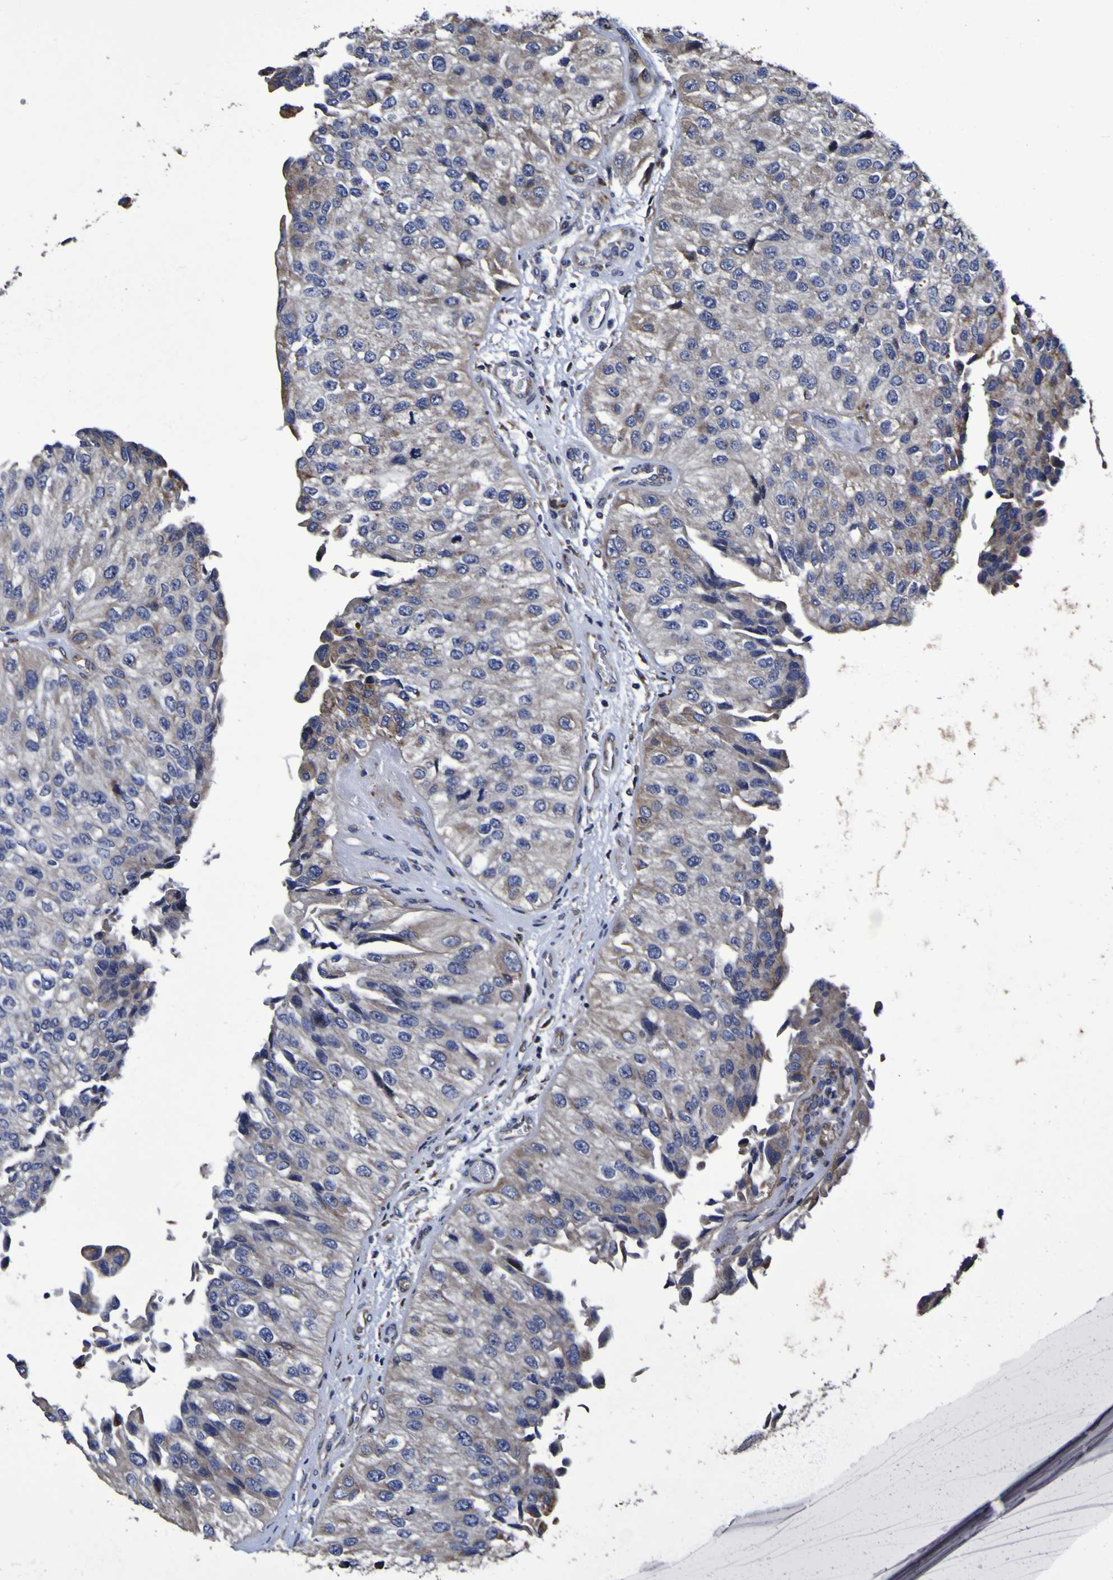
{"staining": {"intensity": "negative", "quantity": "none", "location": "none"}, "tissue": "urothelial cancer", "cell_type": "Tumor cells", "image_type": "cancer", "snomed": [{"axis": "morphology", "description": "Urothelial carcinoma, High grade"}, {"axis": "topography", "description": "Kidney"}, {"axis": "topography", "description": "Urinary bladder"}], "caption": "A histopathology image of human high-grade urothelial carcinoma is negative for staining in tumor cells.", "gene": "P3H1", "patient": {"sex": "male", "age": 77}}